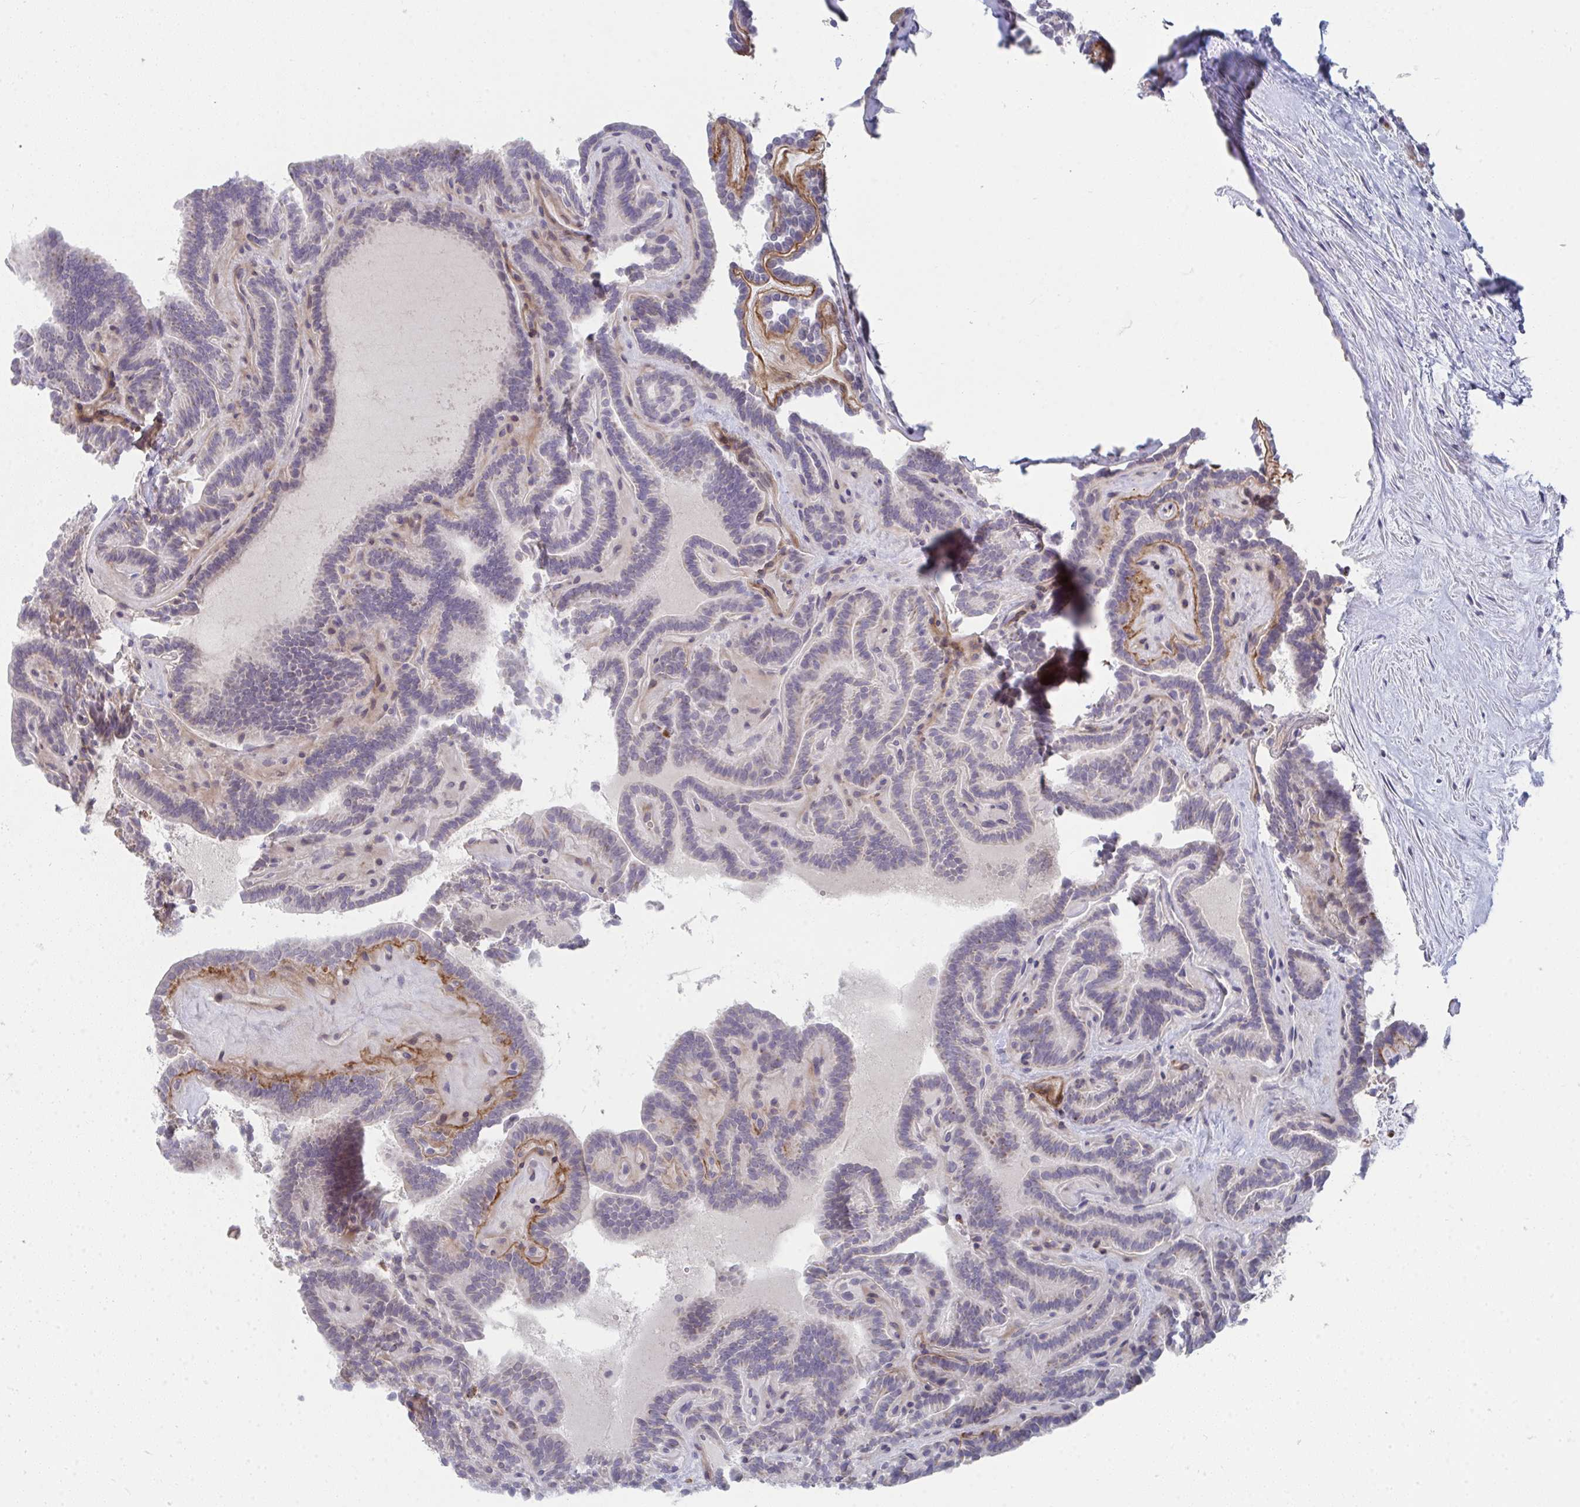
{"staining": {"intensity": "moderate", "quantity": "<25%", "location": "cytoplasmic/membranous"}, "tissue": "thyroid cancer", "cell_type": "Tumor cells", "image_type": "cancer", "snomed": [{"axis": "morphology", "description": "Papillary adenocarcinoma, NOS"}, {"axis": "topography", "description": "Thyroid gland"}], "caption": "Tumor cells display moderate cytoplasmic/membranous expression in approximately <25% of cells in papillary adenocarcinoma (thyroid).", "gene": "VWDE", "patient": {"sex": "female", "age": 21}}